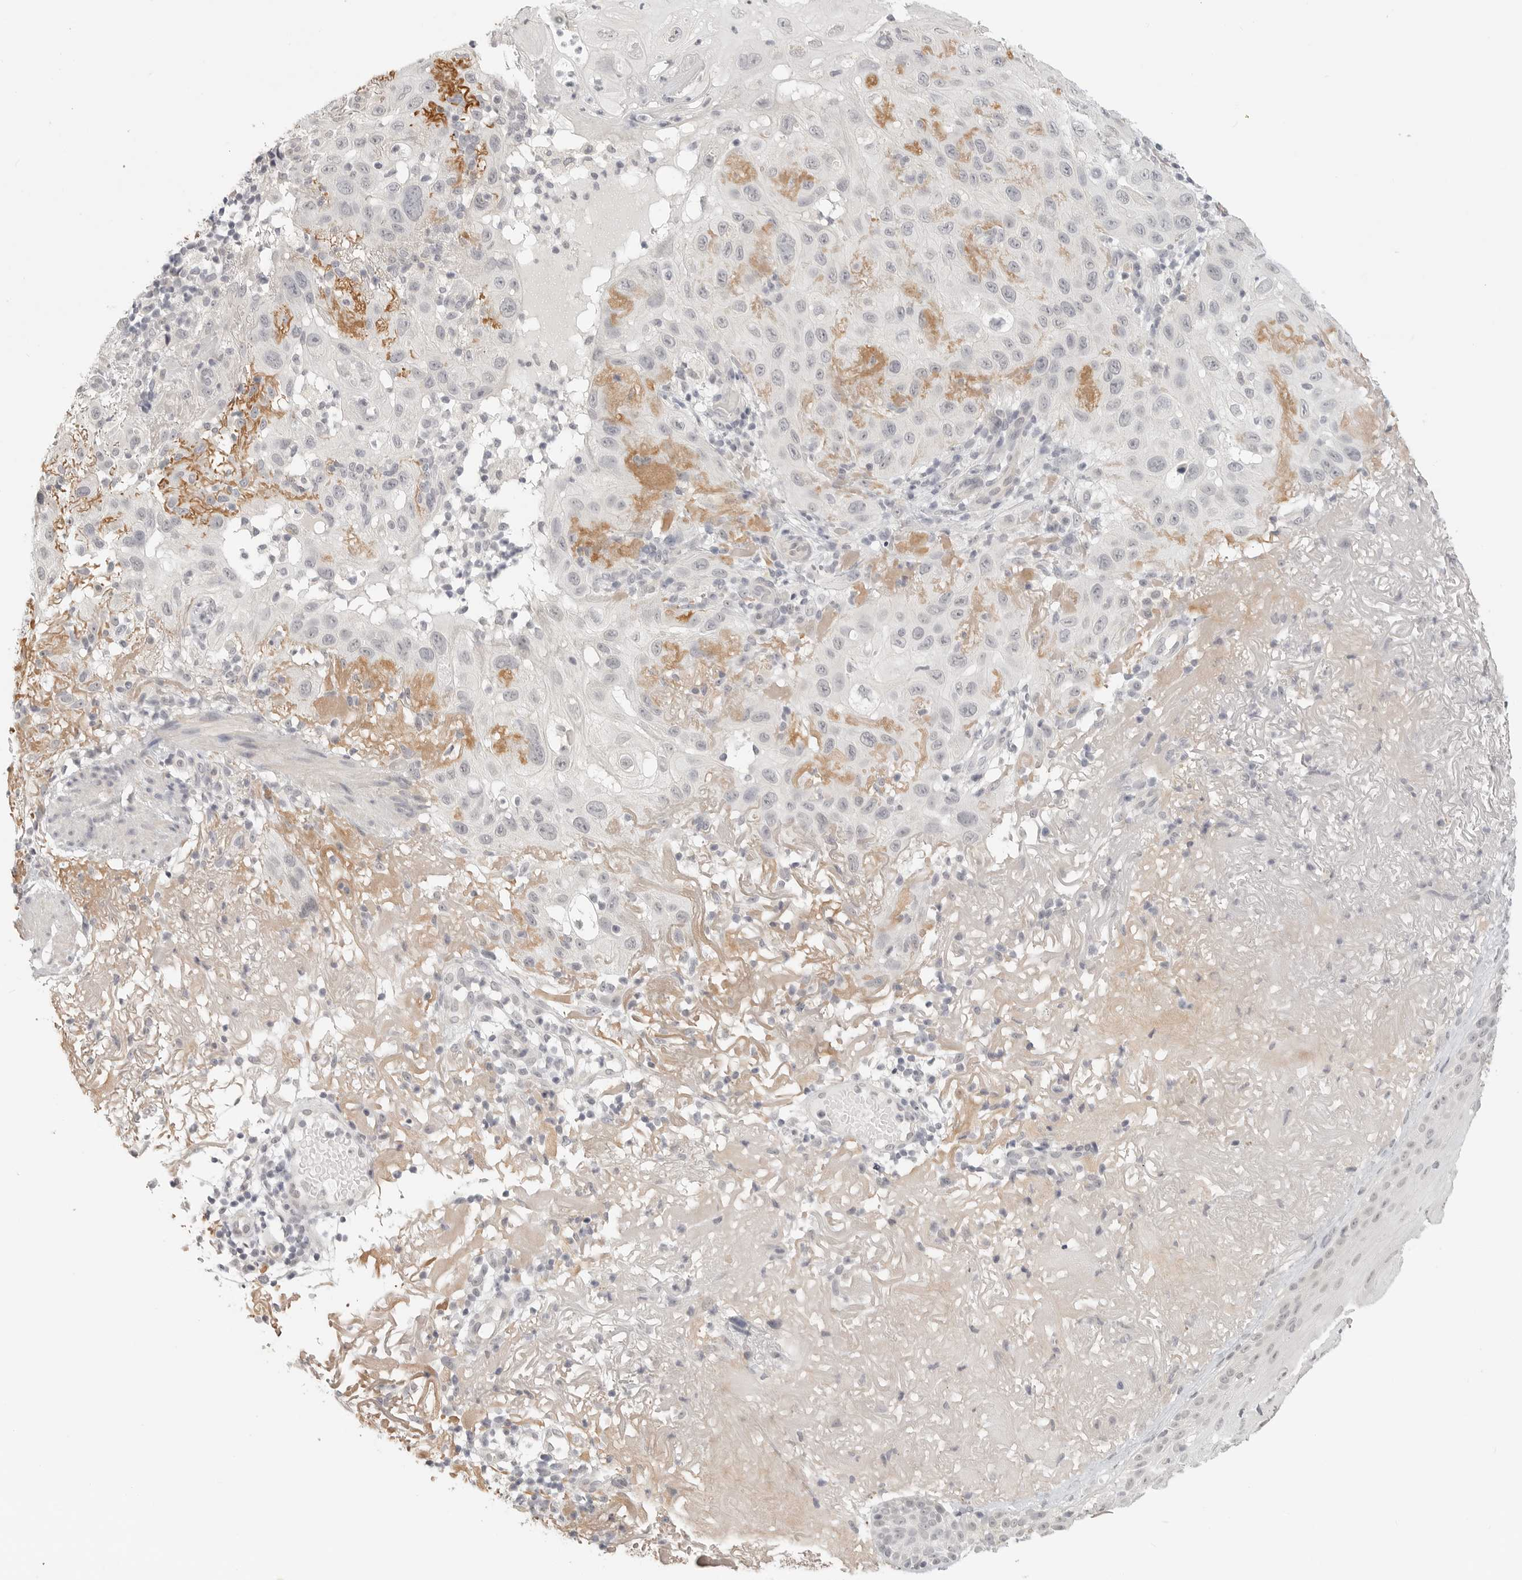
{"staining": {"intensity": "negative", "quantity": "none", "location": "none"}, "tissue": "skin cancer", "cell_type": "Tumor cells", "image_type": "cancer", "snomed": [{"axis": "morphology", "description": "Normal tissue, NOS"}, {"axis": "morphology", "description": "Squamous cell carcinoma, NOS"}, {"axis": "topography", "description": "Skin"}], "caption": "An image of human skin cancer (squamous cell carcinoma) is negative for staining in tumor cells.", "gene": "KLK11", "patient": {"sex": "female", "age": 96}}